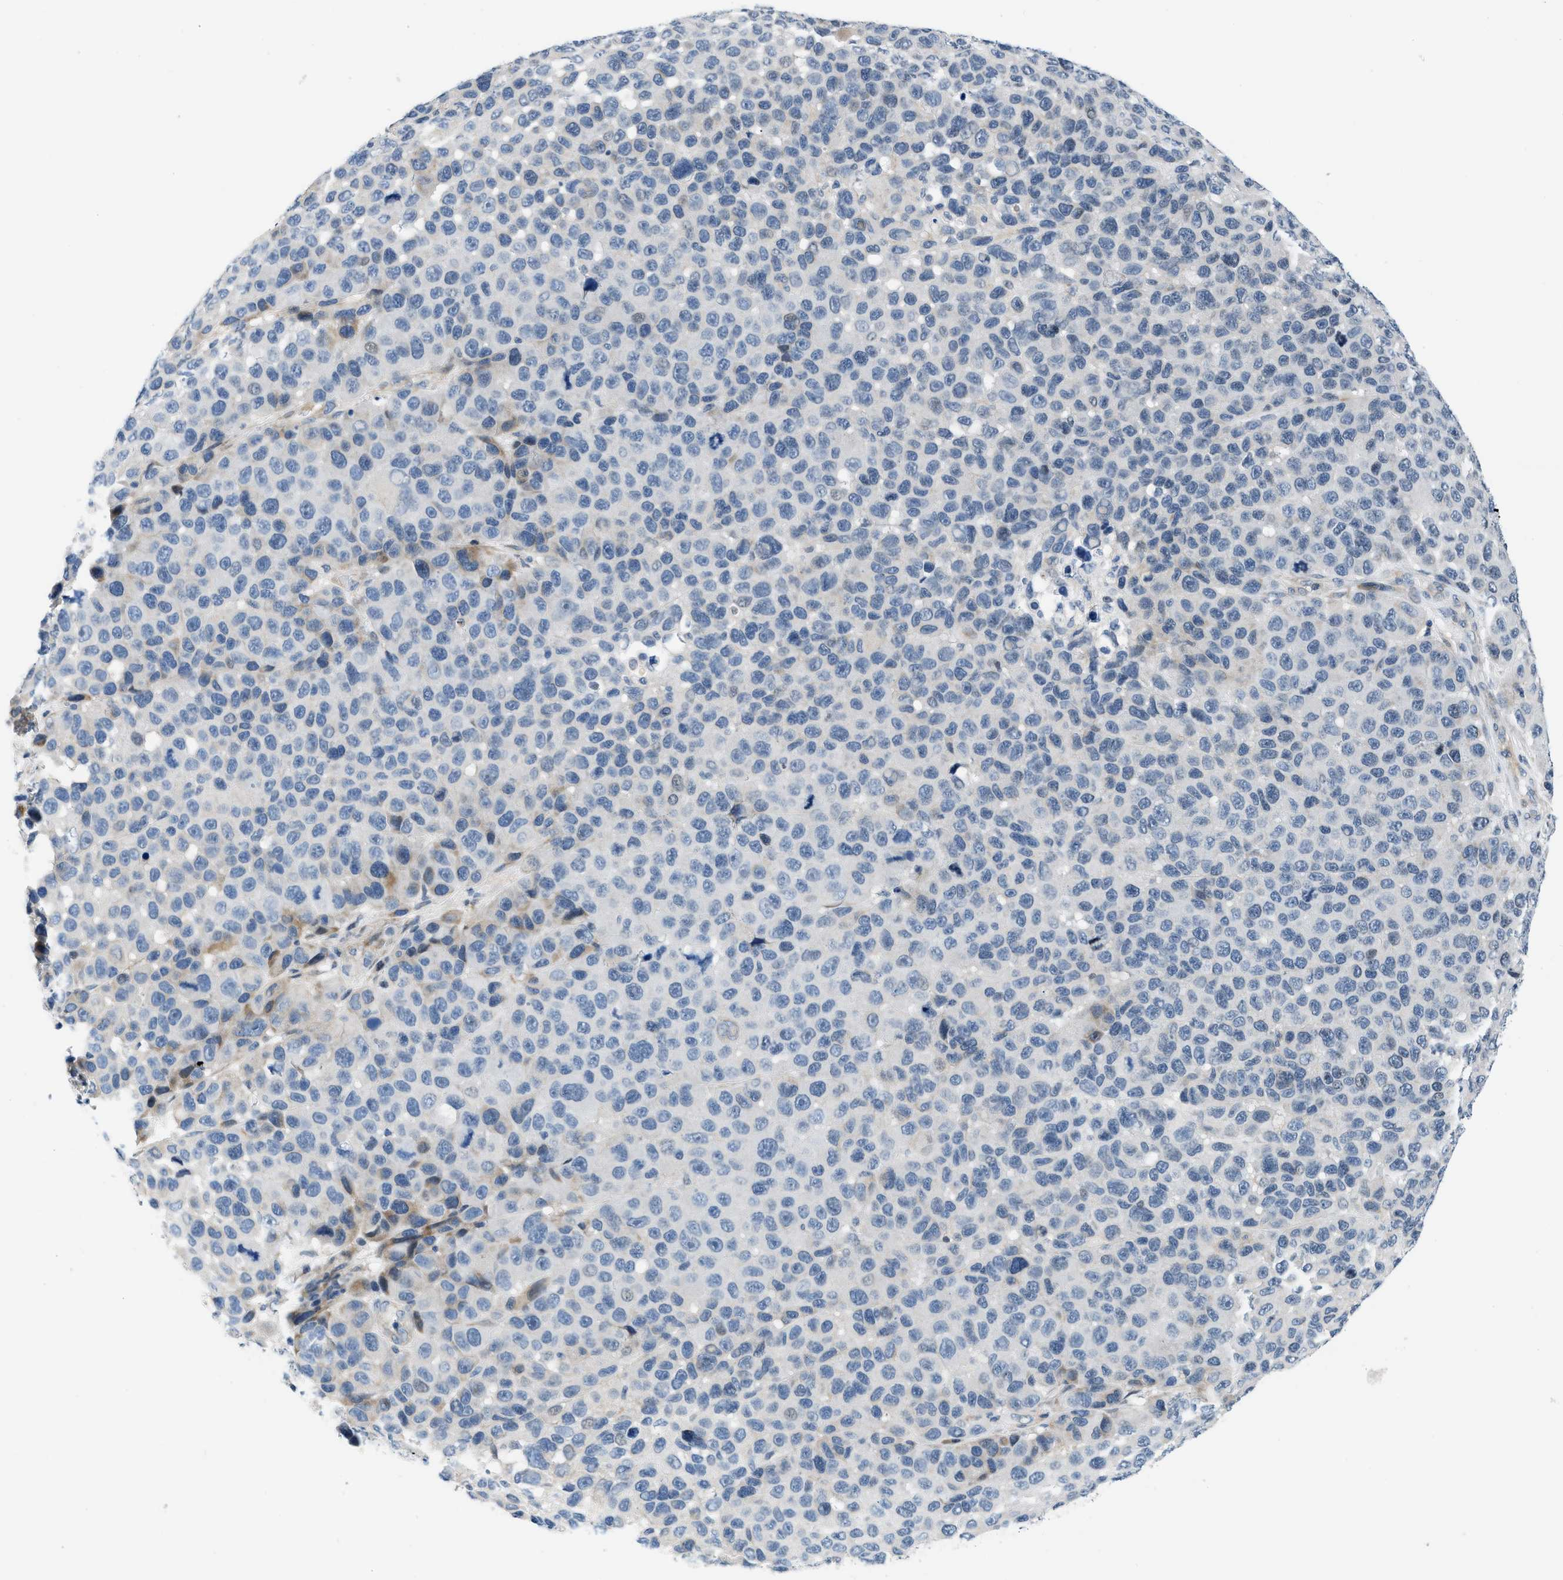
{"staining": {"intensity": "weak", "quantity": "<25%", "location": "nuclear"}, "tissue": "melanoma", "cell_type": "Tumor cells", "image_type": "cancer", "snomed": [{"axis": "morphology", "description": "Malignant melanoma, NOS"}, {"axis": "topography", "description": "Skin"}], "caption": "The immunohistochemistry (IHC) micrograph has no significant expression in tumor cells of malignant melanoma tissue. (Brightfield microscopy of DAB IHC at high magnification).", "gene": "FDCSP", "patient": {"sex": "male", "age": 53}}